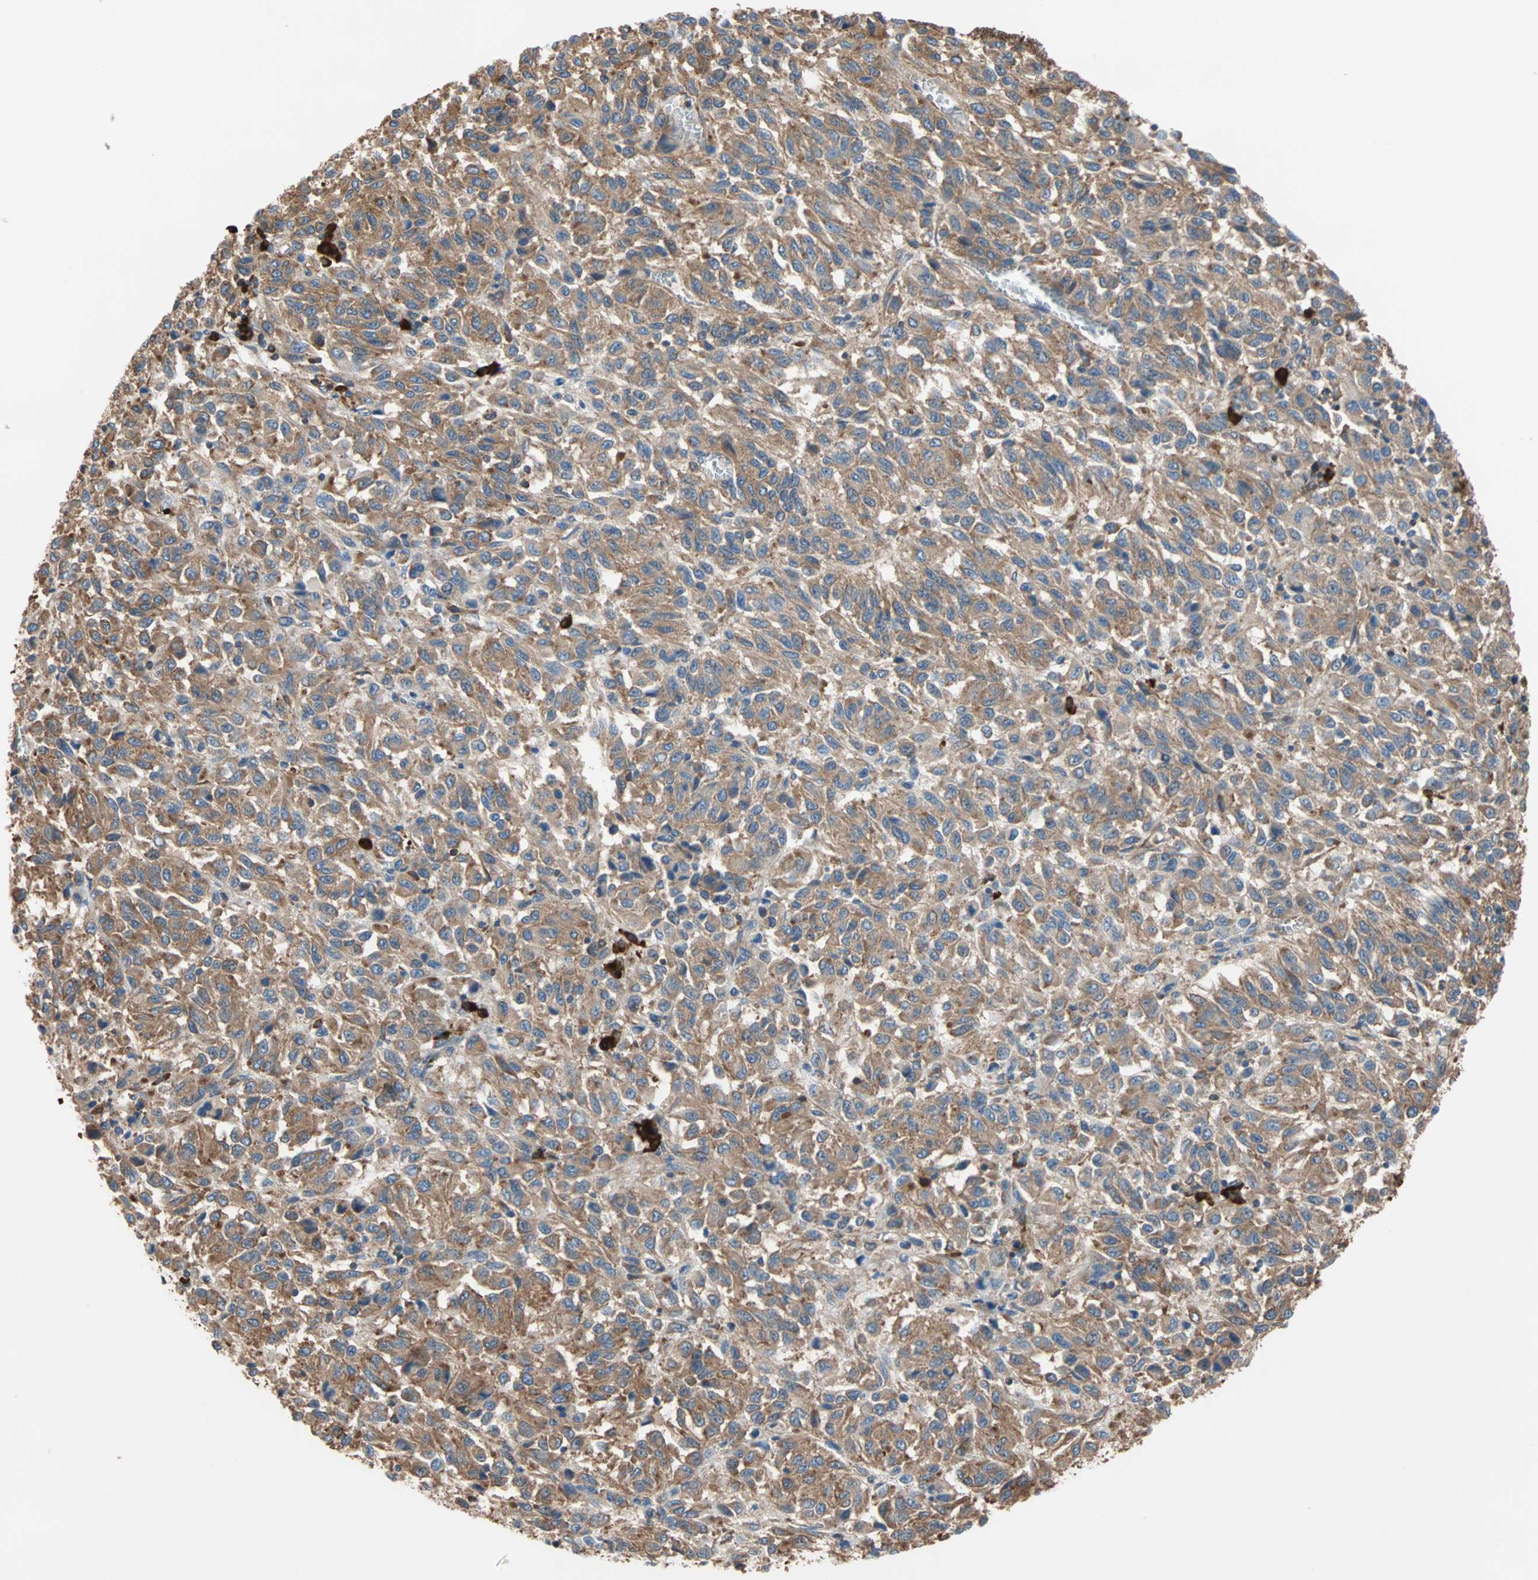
{"staining": {"intensity": "moderate", "quantity": ">75%", "location": "cytoplasmic/membranous"}, "tissue": "melanoma", "cell_type": "Tumor cells", "image_type": "cancer", "snomed": [{"axis": "morphology", "description": "Malignant melanoma, Metastatic site"}, {"axis": "topography", "description": "Lung"}], "caption": "Human malignant melanoma (metastatic site) stained for a protein (brown) displays moderate cytoplasmic/membranous positive expression in about >75% of tumor cells.", "gene": "EEF2", "patient": {"sex": "male", "age": 64}}